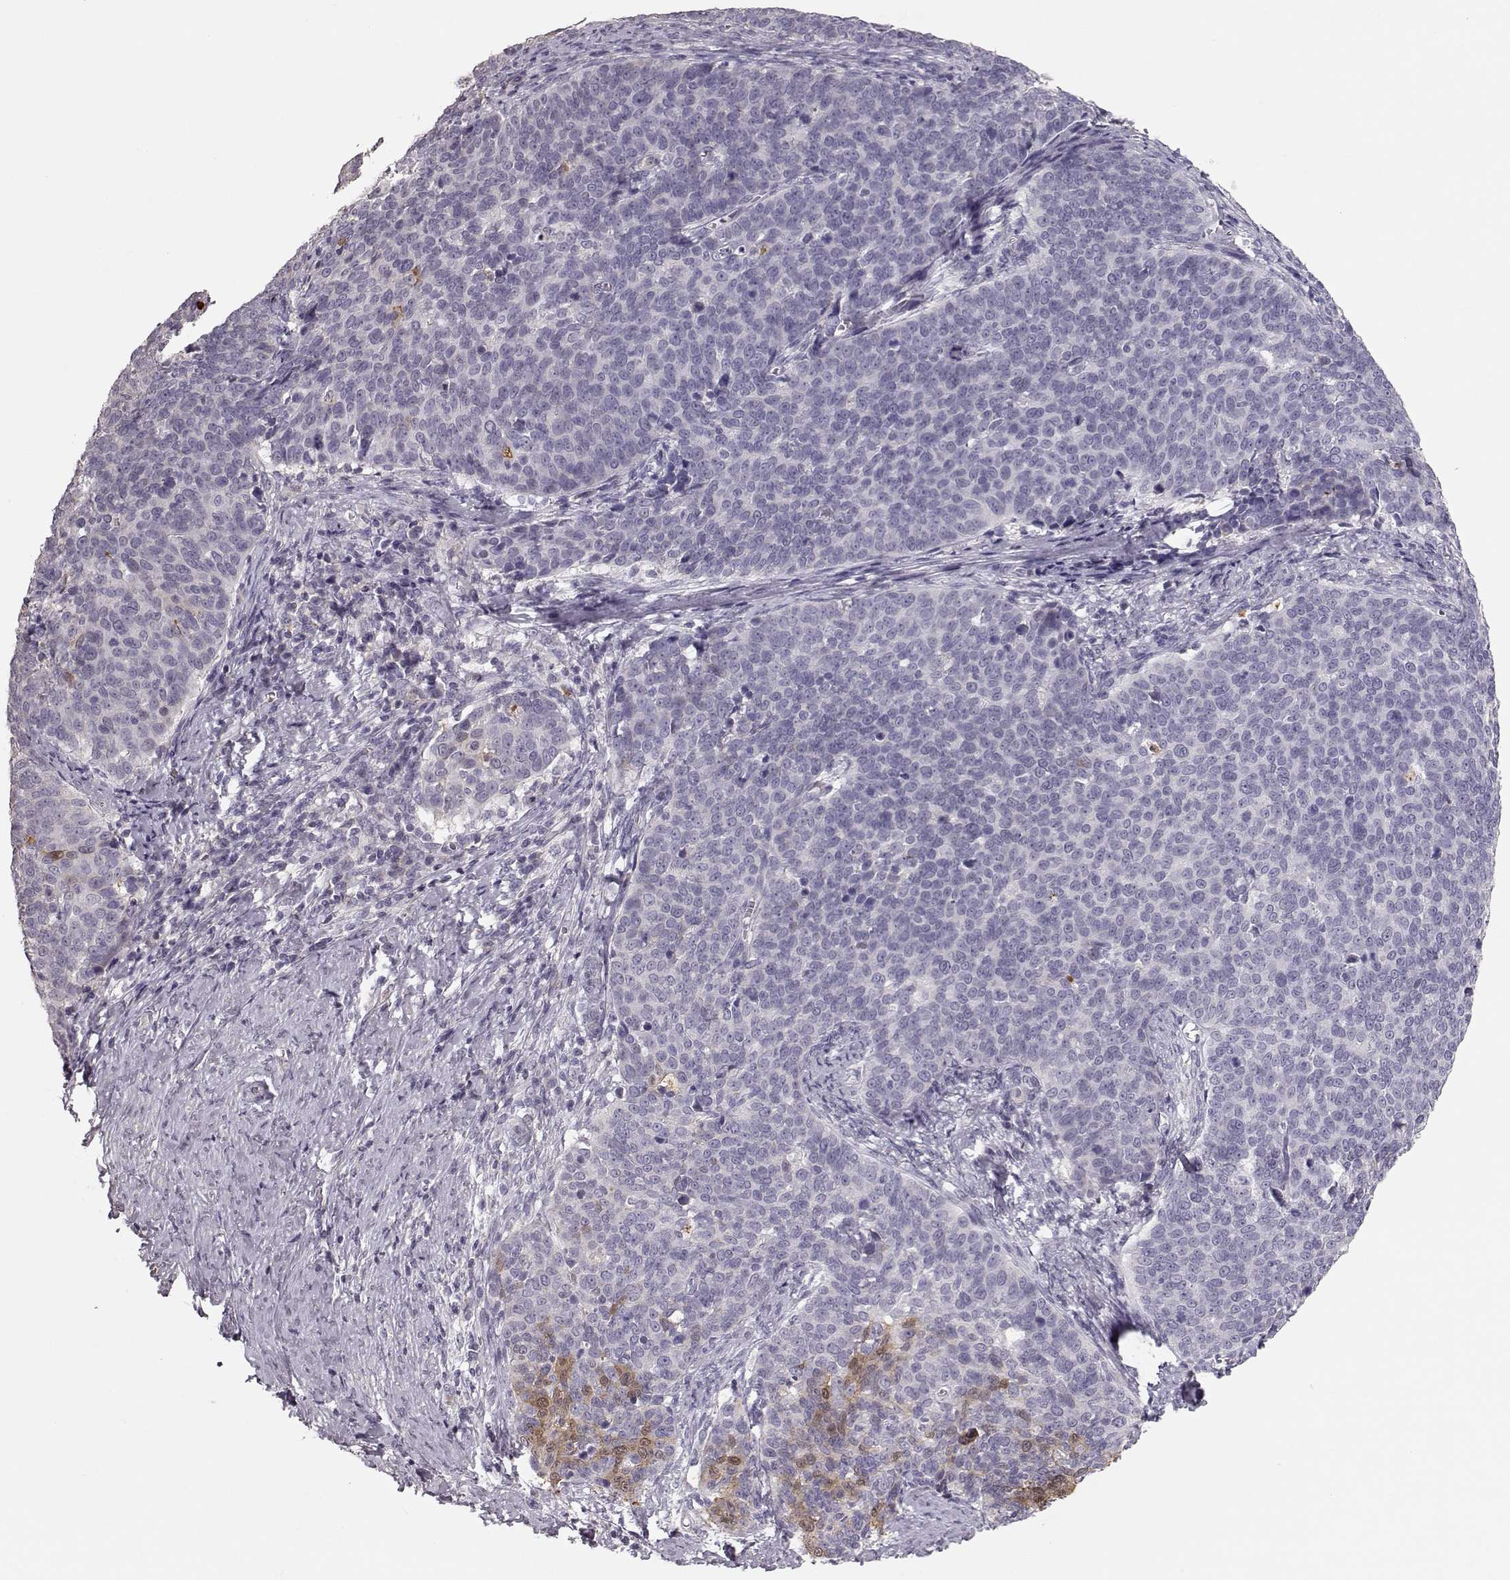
{"staining": {"intensity": "moderate", "quantity": "<25%", "location": "cytoplasmic/membranous"}, "tissue": "cervical cancer", "cell_type": "Tumor cells", "image_type": "cancer", "snomed": [{"axis": "morphology", "description": "Squamous cell carcinoma, NOS"}, {"axis": "topography", "description": "Cervix"}], "caption": "DAB immunohistochemical staining of human cervical cancer shows moderate cytoplasmic/membranous protein staining in about <25% of tumor cells.", "gene": "POU1F1", "patient": {"sex": "female", "age": 39}}